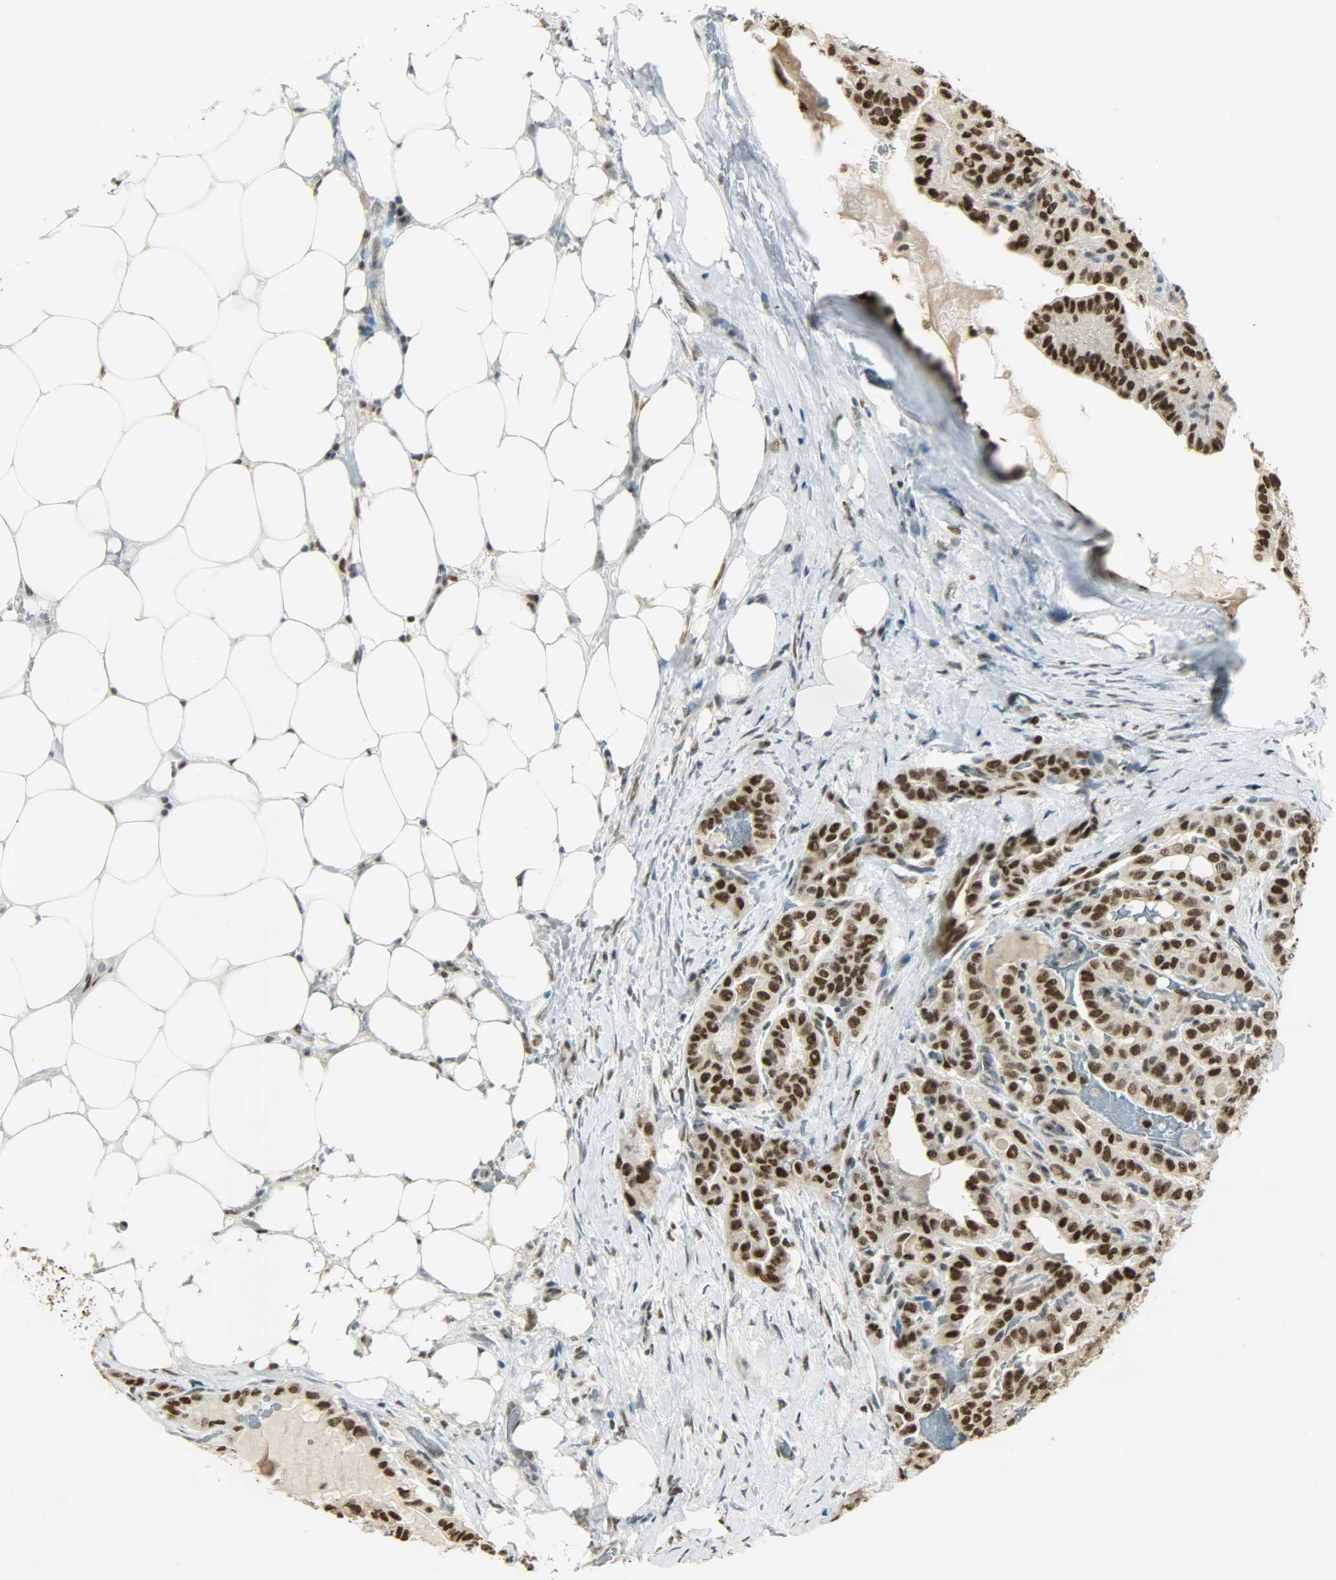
{"staining": {"intensity": "strong", "quantity": ">75%", "location": "nuclear"}, "tissue": "thyroid cancer", "cell_type": "Tumor cells", "image_type": "cancer", "snomed": [{"axis": "morphology", "description": "Papillary adenocarcinoma, NOS"}, {"axis": "topography", "description": "Thyroid gland"}], "caption": "Immunohistochemical staining of human thyroid cancer (papillary adenocarcinoma) shows high levels of strong nuclear expression in approximately >75% of tumor cells.", "gene": "MYEF2", "patient": {"sex": "male", "age": 77}}